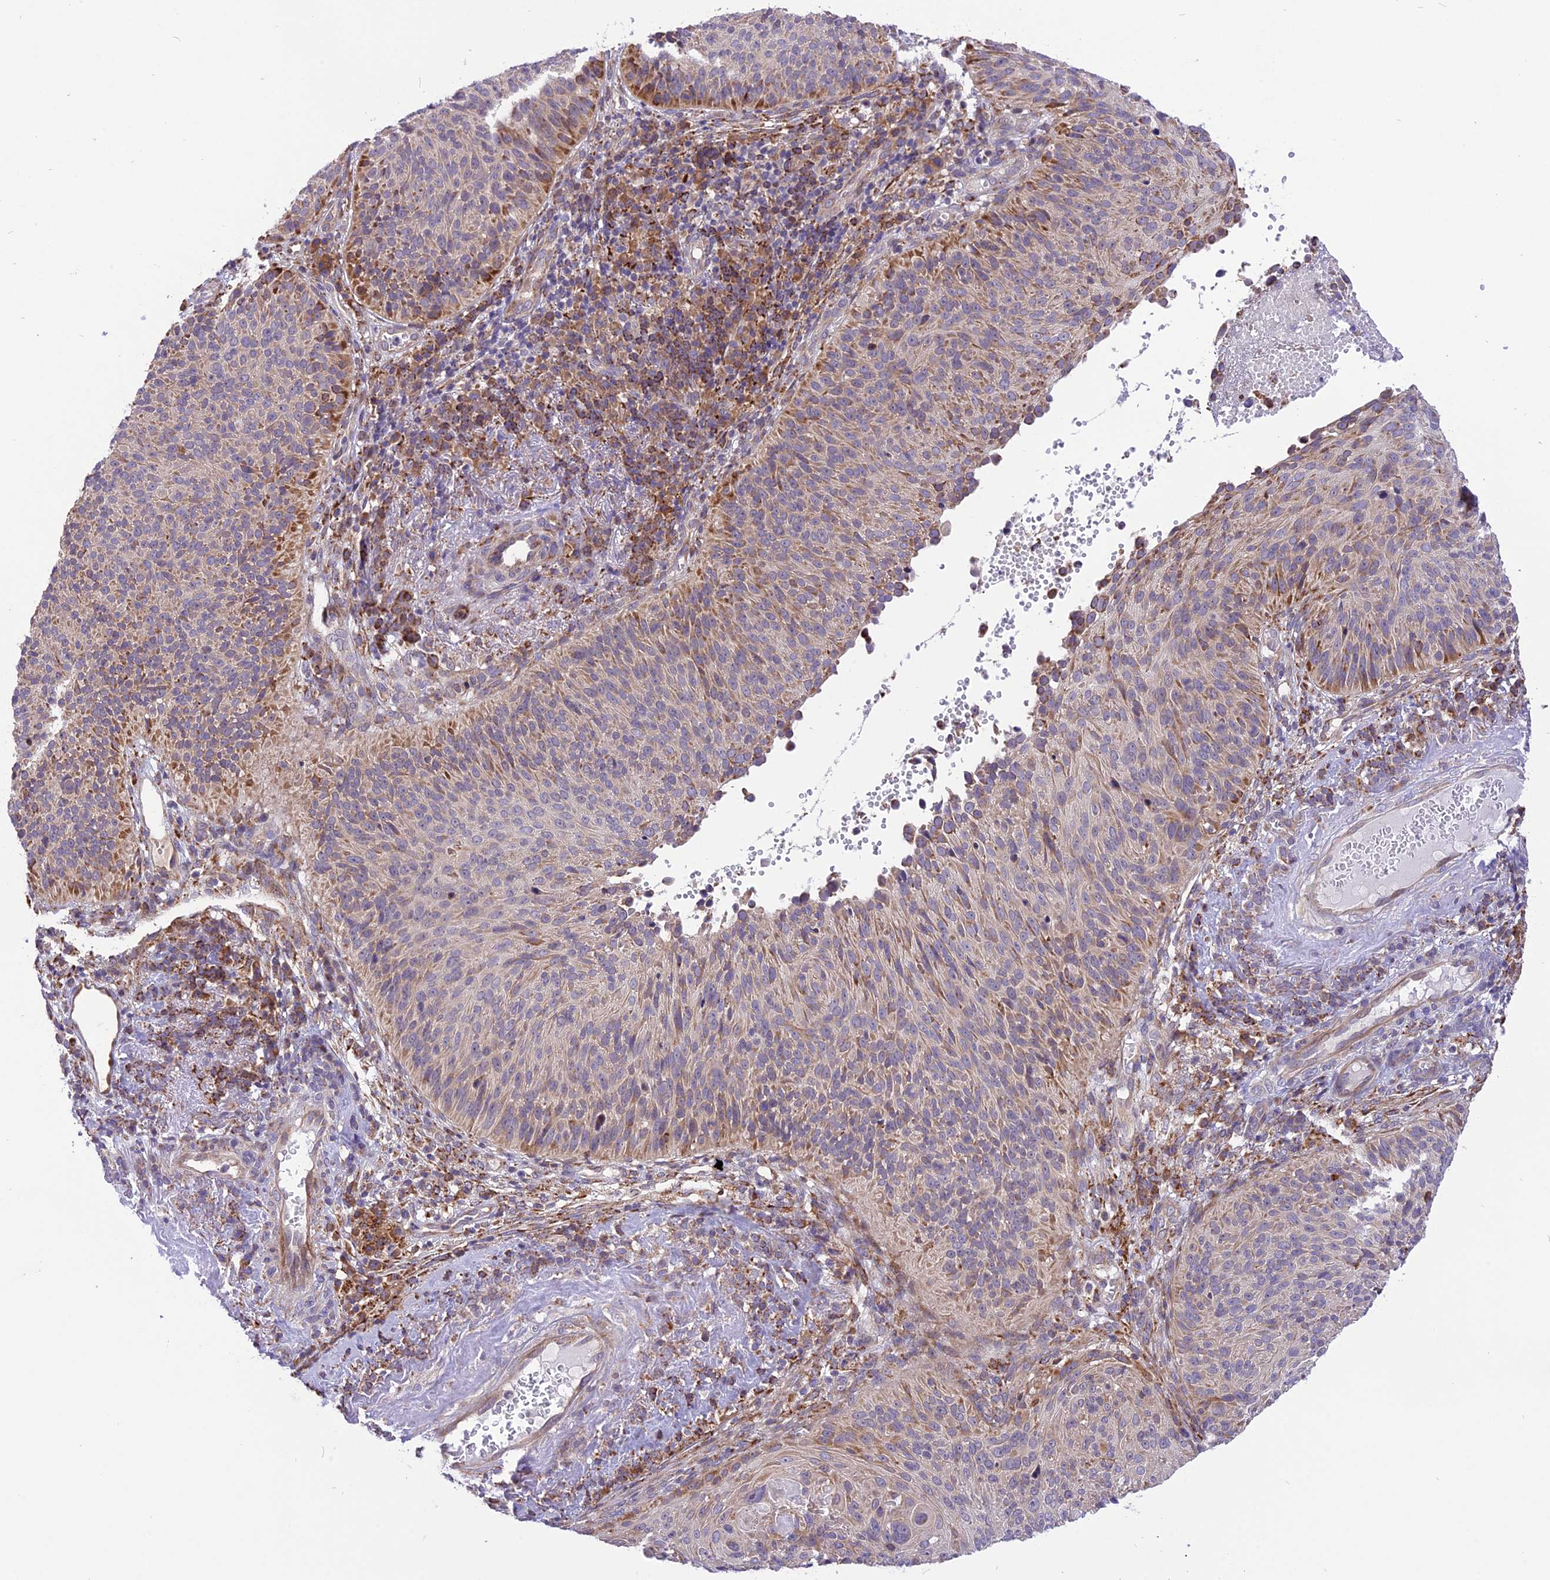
{"staining": {"intensity": "moderate", "quantity": "<25%", "location": "cytoplasmic/membranous"}, "tissue": "cervical cancer", "cell_type": "Tumor cells", "image_type": "cancer", "snomed": [{"axis": "morphology", "description": "Squamous cell carcinoma, NOS"}, {"axis": "topography", "description": "Cervix"}], "caption": "IHC (DAB (3,3'-diaminobenzidine)) staining of cervical cancer exhibits moderate cytoplasmic/membranous protein expression in about <25% of tumor cells.", "gene": "ARMCX6", "patient": {"sex": "female", "age": 74}}